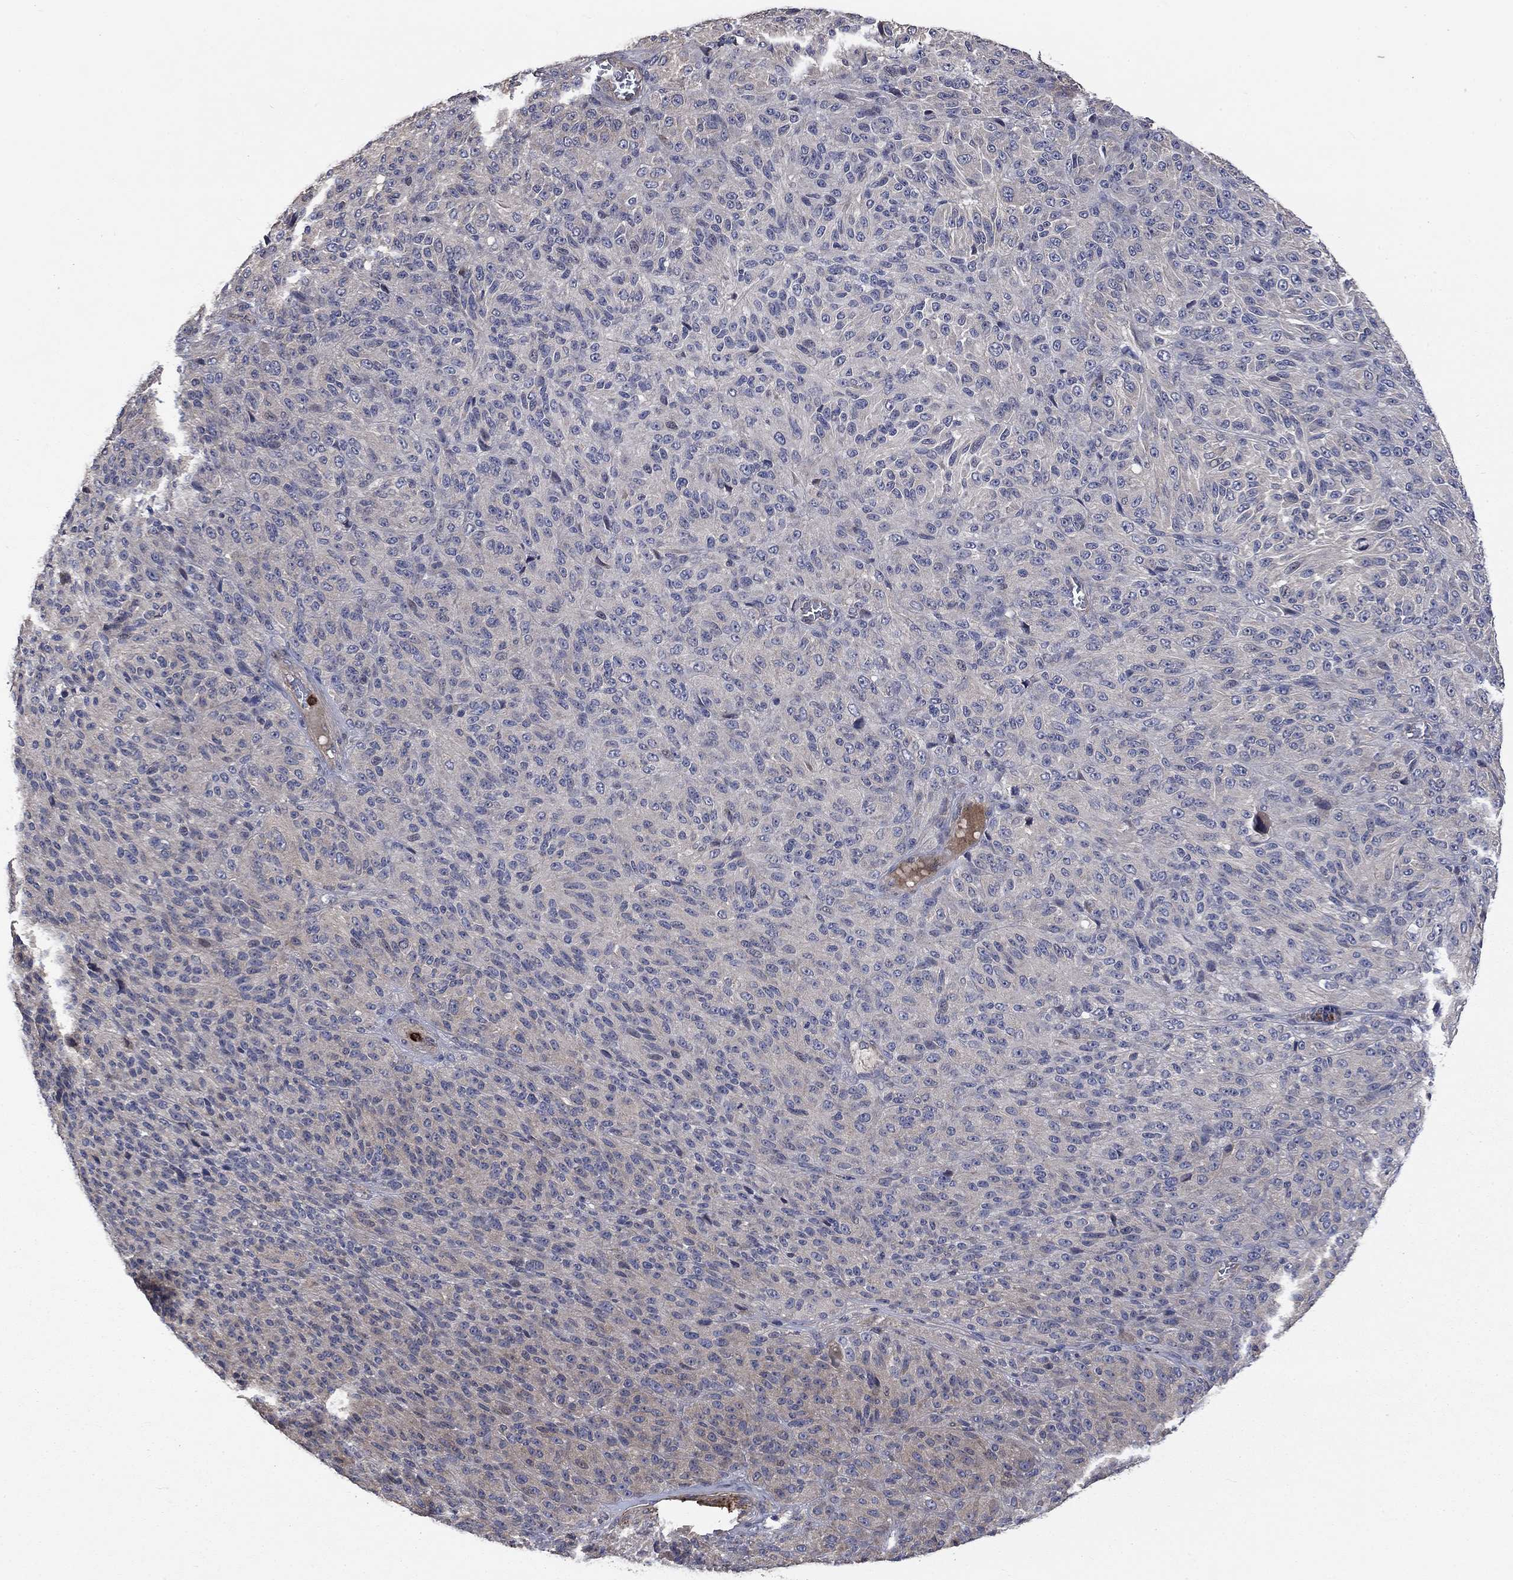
{"staining": {"intensity": "negative", "quantity": "none", "location": "none"}, "tissue": "melanoma", "cell_type": "Tumor cells", "image_type": "cancer", "snomed": [{"axis": "morphology", "description": "Malignant melanoma, Metastatic site"}, {"axis": "topography", "description": "Brain"}], "caption": "The IHC photomicrograph has no significant positivity in tumor cells of malignant melanoma (metastatic site) tissue.", "gene": "VCAN", "patient": {"sex": "female", "age": 56}}